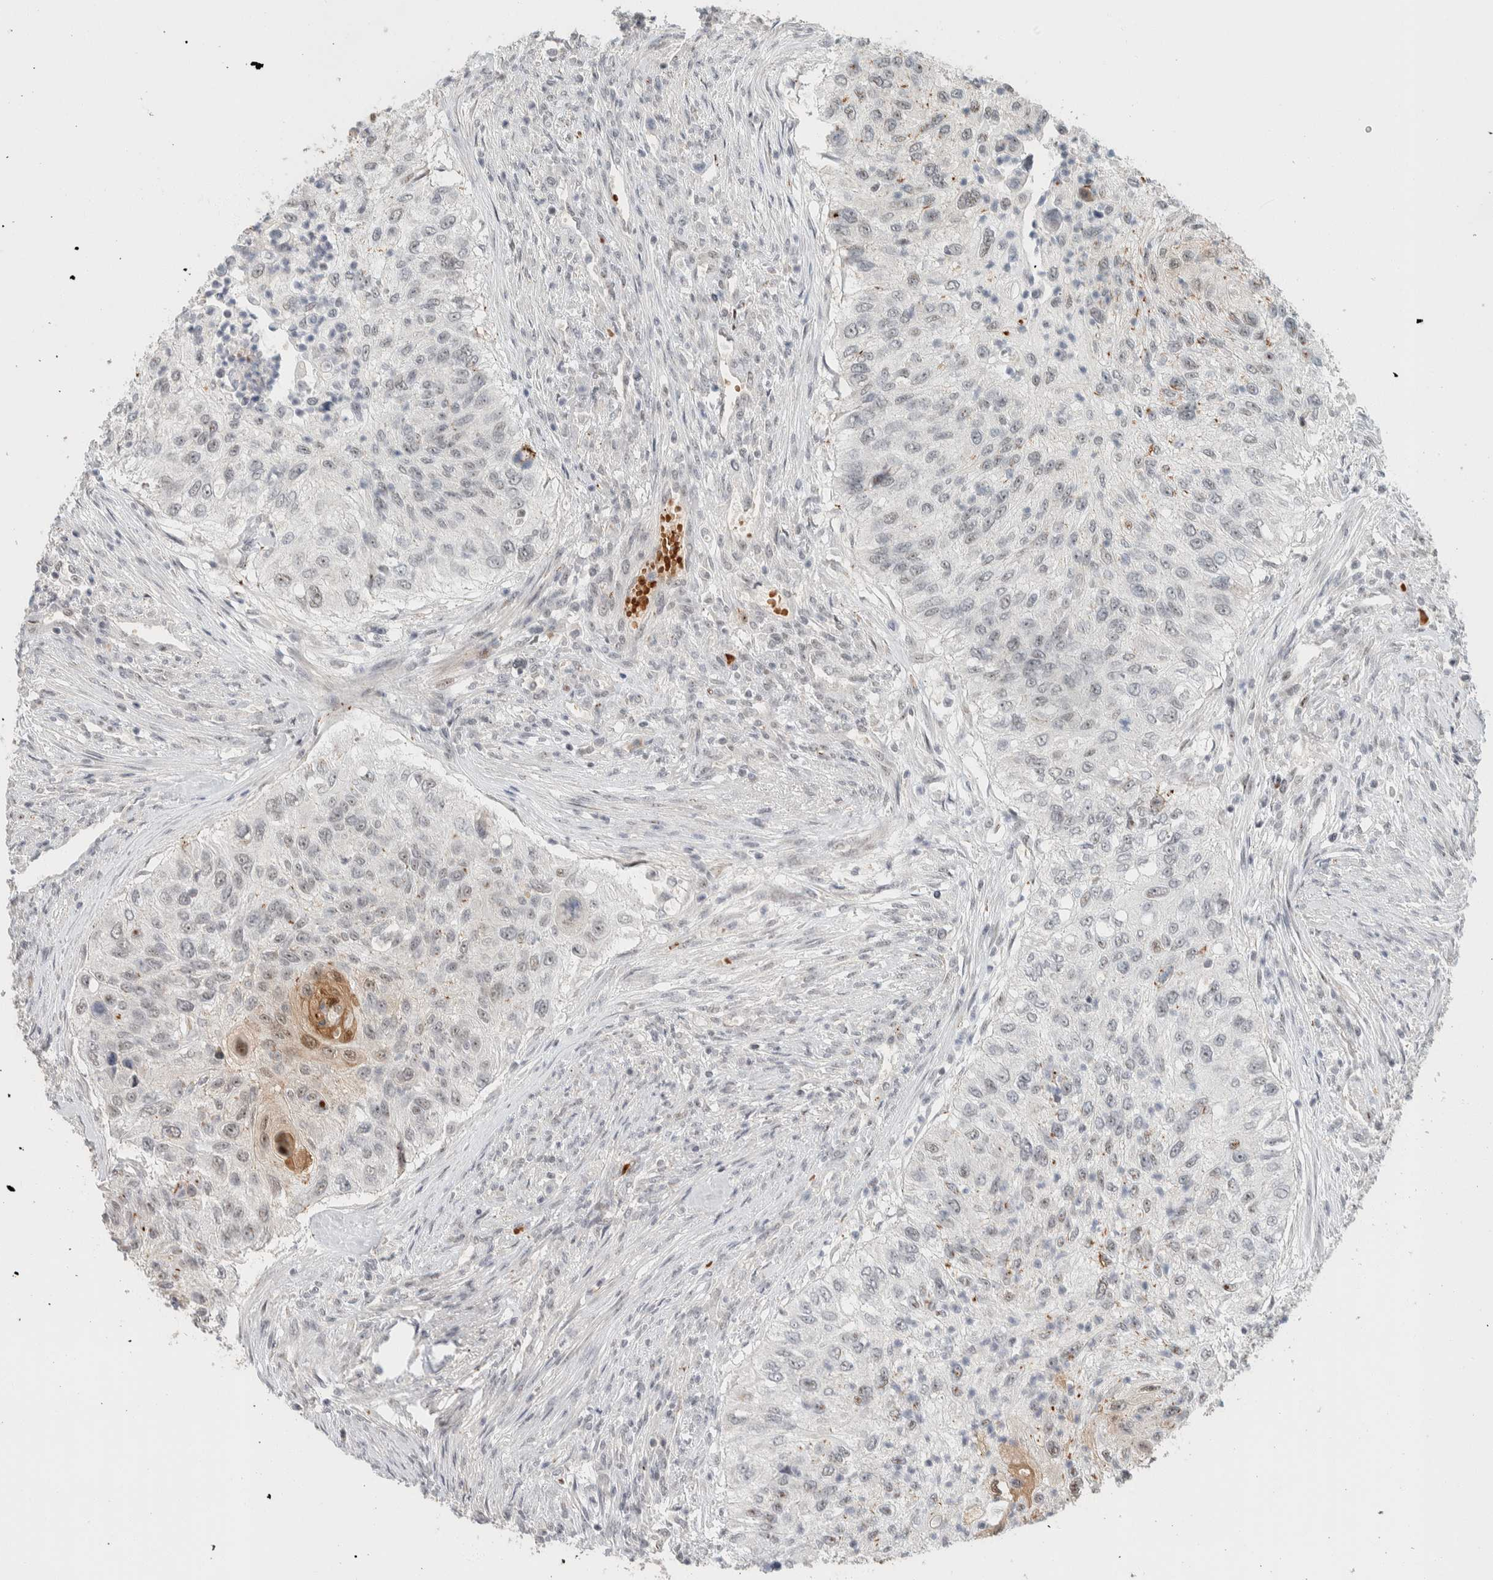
{"staining": {"intensity": "weak", "quantity": "<25%", "location": "nuclear"}, "tissue": "urothelial cancer", "cell_type": "Tumor cells", "image_type": "cancer", "snomed": [{"axis": "morphology", "description": "Urothelial carcinoma, High grade"}, {"axis": "topography", "description": "Urinary bladder"}], "caption": "High power microscopy micrograph of an immunohistochemistry (IHC) image of urothelial cancer, revealing no significant positivity in tumor cells.", "gene": "ZBTB2", "patient": {"sex": "female", "age": 60}}